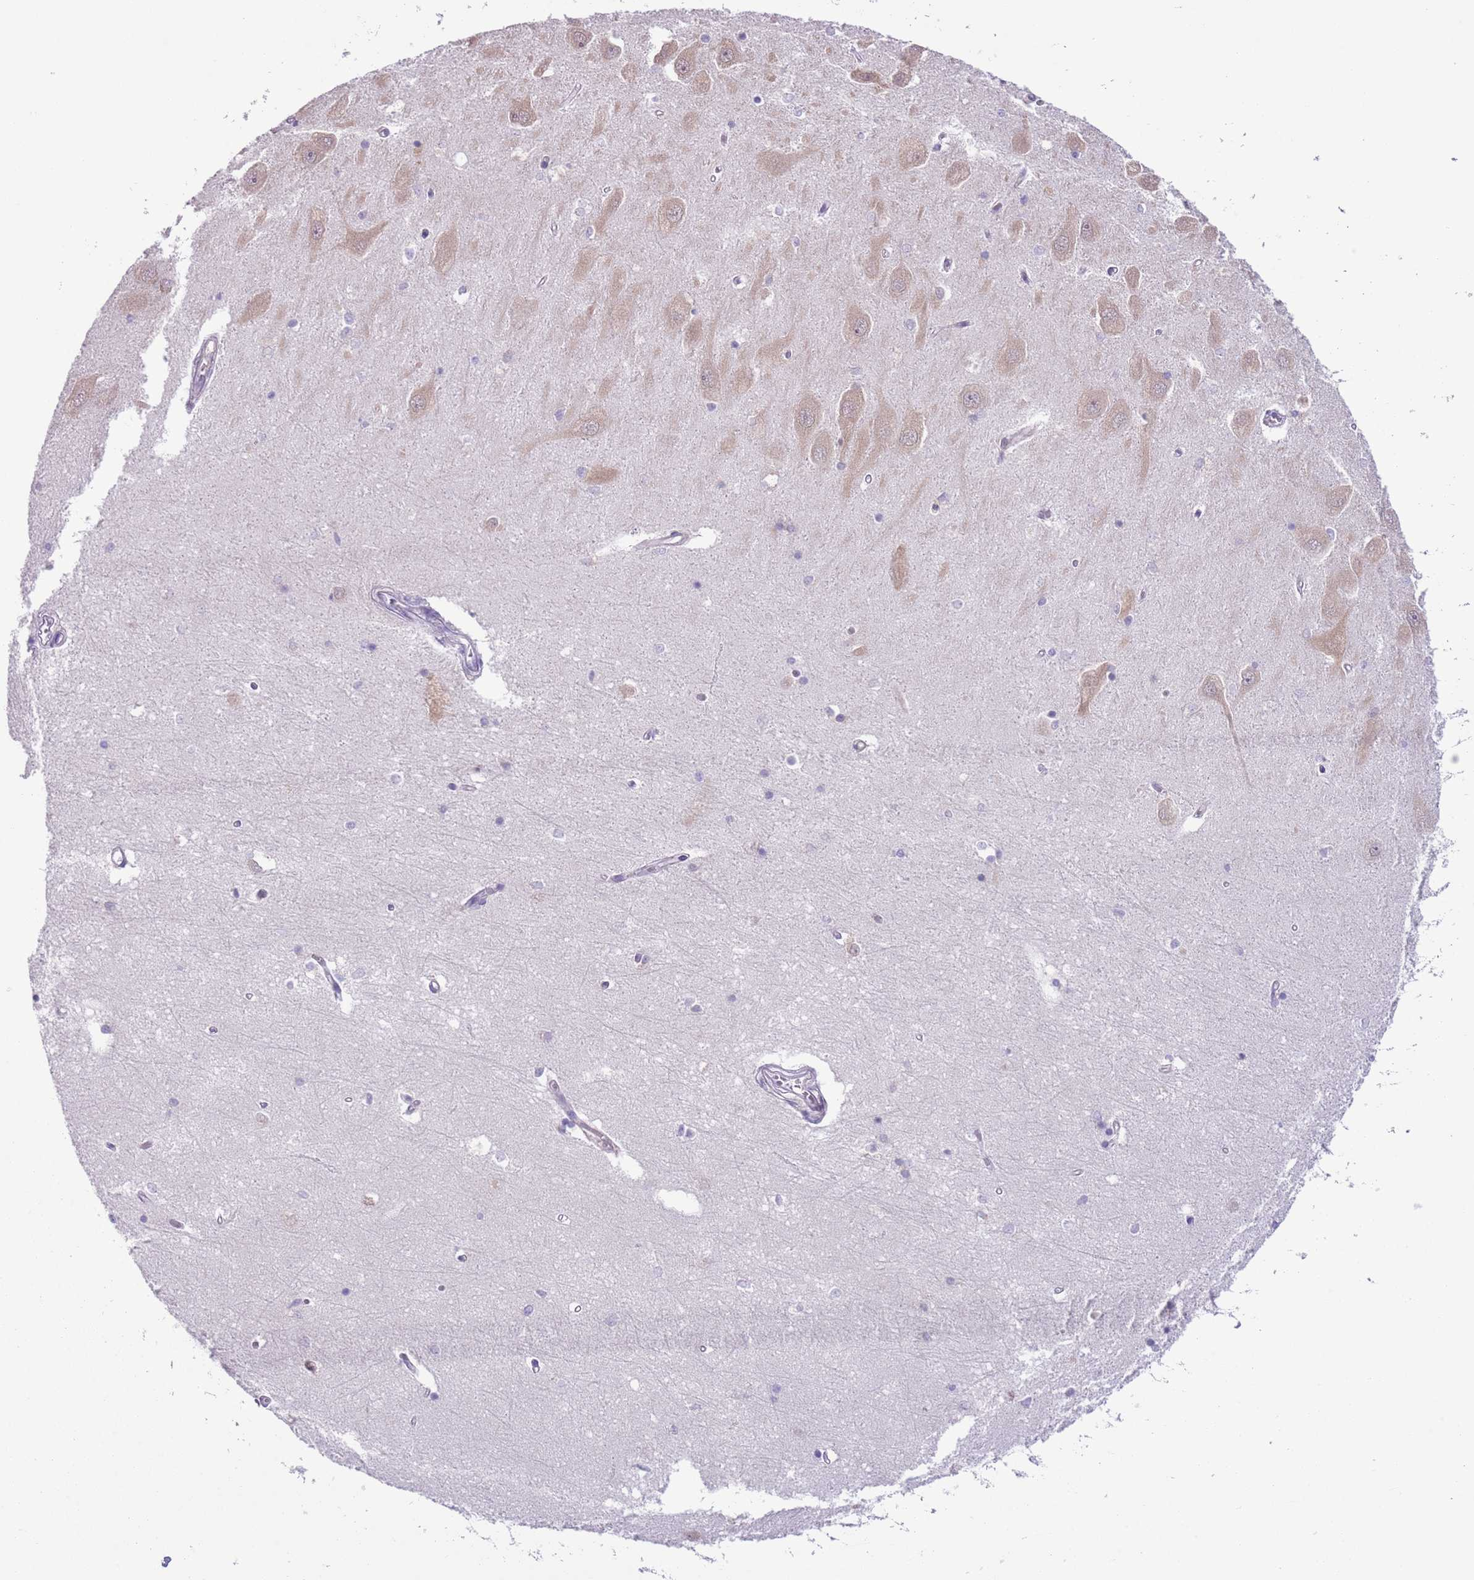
{"staining": {"intensity": "negative", "quantity": "none", "location": "none"}, "tissue": "hippocampus", "cell_type": "Glial cells", "image_type": "normal", "snomed": [{"axis": "morphology", "description": "Normal tissue, NOS"}, {"axis": "topography", "description": "Hippocampus"}], "caption": "An image of hippocampus stained for a protein demonstrates no brown staining in glial cells.", "gene": "COPE", "patient": {"sex": "male", "age": 45}}